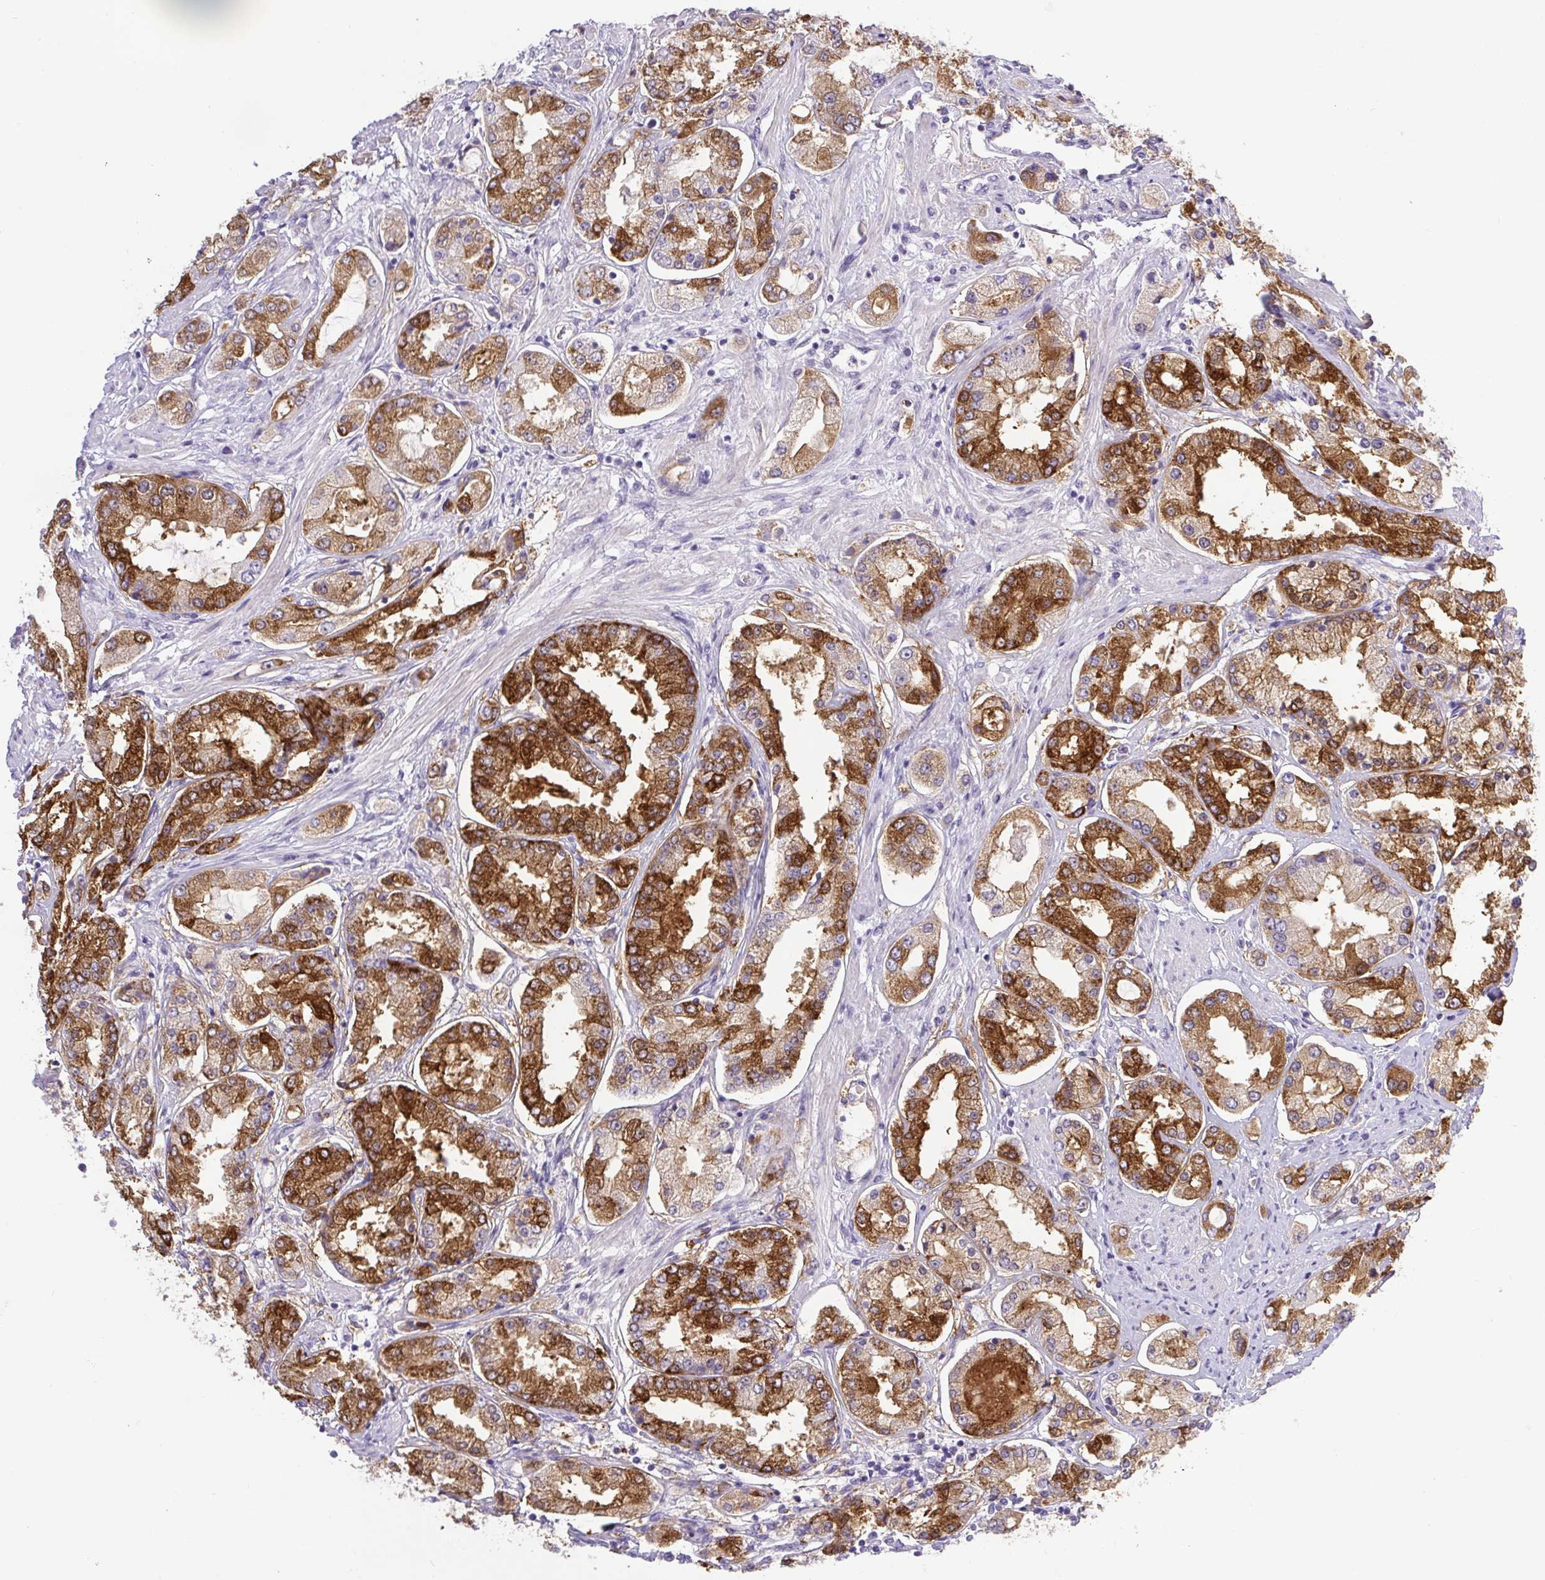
{"staining": {"intensity": "strong", "quantity": ">75%", "location": "cytoplasmic/membranous"}, "tissue": "prostate cancer", "cell_type": "Tumor cells", "image_type": "cancer", "snomed": [{"axis": "morphology", "description": "Adenocarcinoma, High grade"}, {"axis": "topography", "description": "Prostate"}], "caption": "Tumor cells display high levels of strong cytoplasmic/membranous expression in approximately >75% of cells in human adenocarcinoma (high-grade) (prostate).", "gene": "BCAS1", "patient": {"sex": "male", "age": 69}}